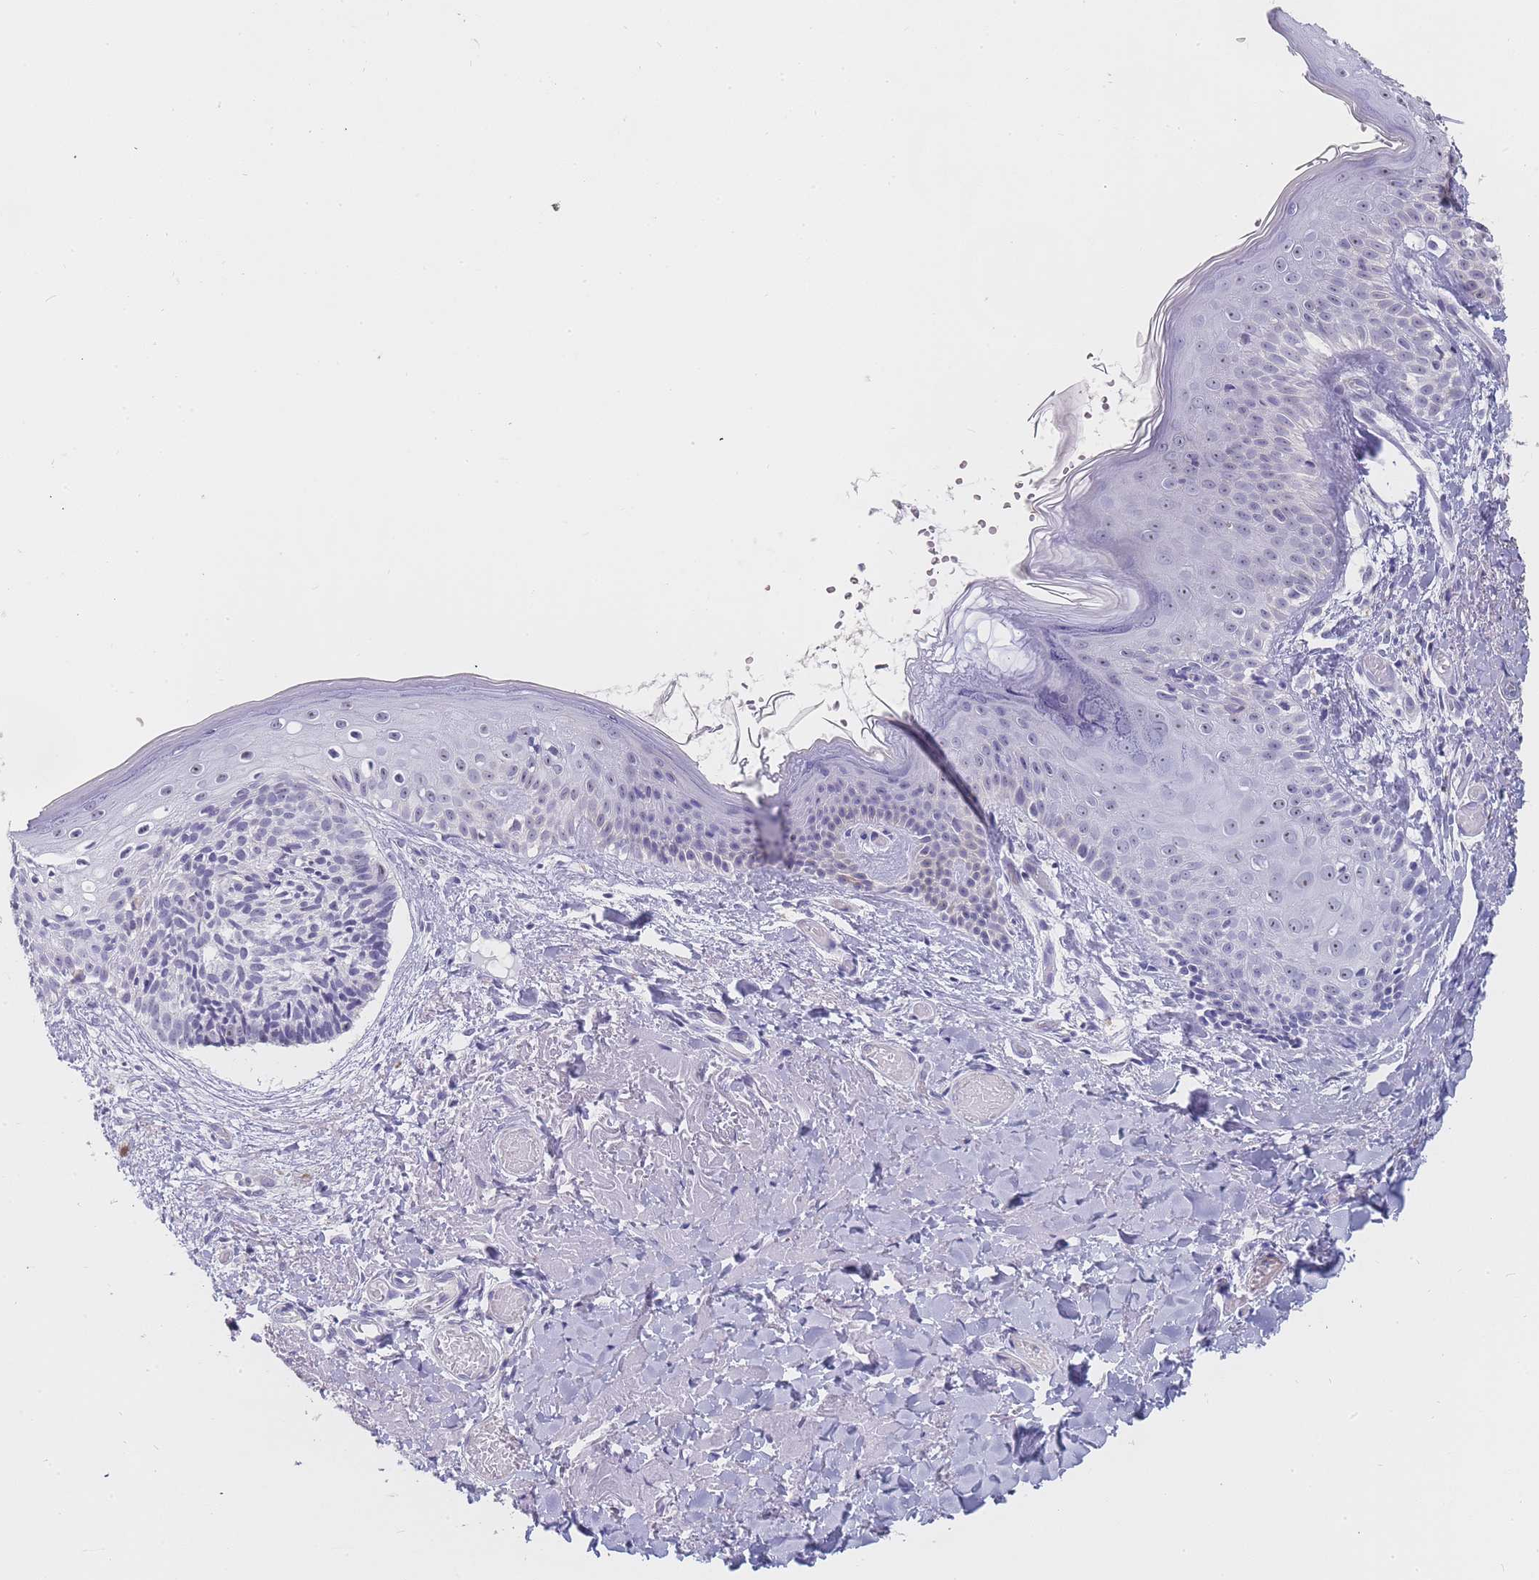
{"staining": {"intensity": "negative", "quantity": "none", "location": "none"}, "tissue": "skin cancer", "cell_type": "Tumor cells", "image_type": "cancer", "snomed": [{"axis": "morphology", "description": "Basal cell carcinoma"}, {"axis": "topography", "description": "Skin"}], "caption": "The immunohistochemistry (IHC) photomicrograph has no significant expression in tumor cells of skin cancer (basal cell carcinoma) tissue.", "gene": "NOP14", "patient": {"sex": "male", "age": 84}}